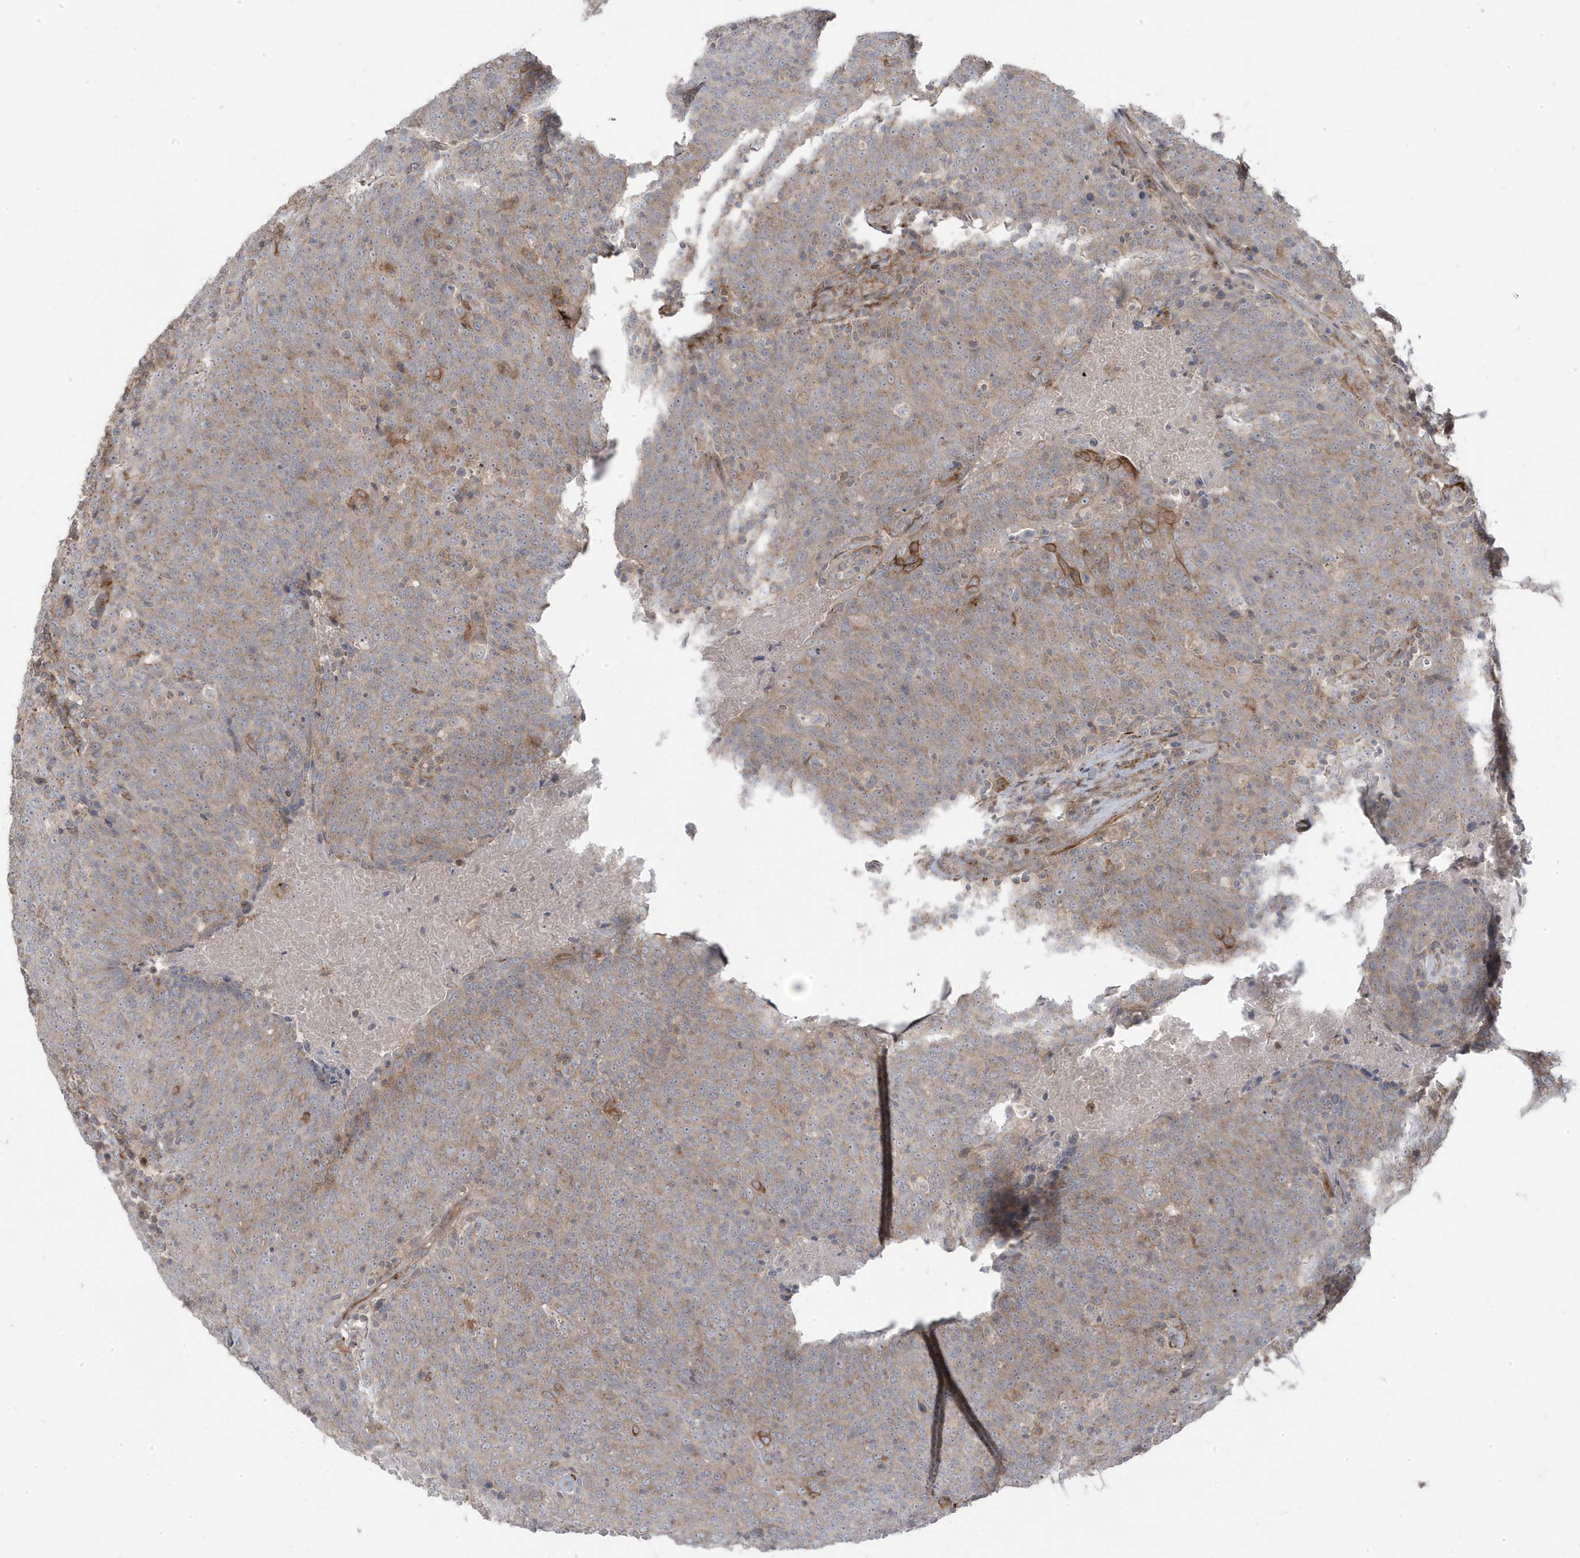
{"staining": {"intensity": "moderate", "quantity": "<25%", "location": "cytoplasmic/membranous"}, "tissue": "head and neck cancer", "cell_type": "Tumor cells", "image_type": "cancer", "snomed": [{"axis": "morphology", "description": "Squamous cell carcinoma, NOS"}, {"axis": "morphology", "description": "Squamous cell carcinoma, metastatic, NOS"}, {"axis": "topography", "description": "Lymph node"}, {"axis": "topography", "description": "Head-Neck"}], "caption": "This micrograph exhibits IHC staining of head and neck metastatic squamous cell carcinoma, with low moderate cytoplasmic/membranous staining in about <25% of tumor cells.", "gene": "CETN3", "patient": {"sex": "male", "age": 62}}